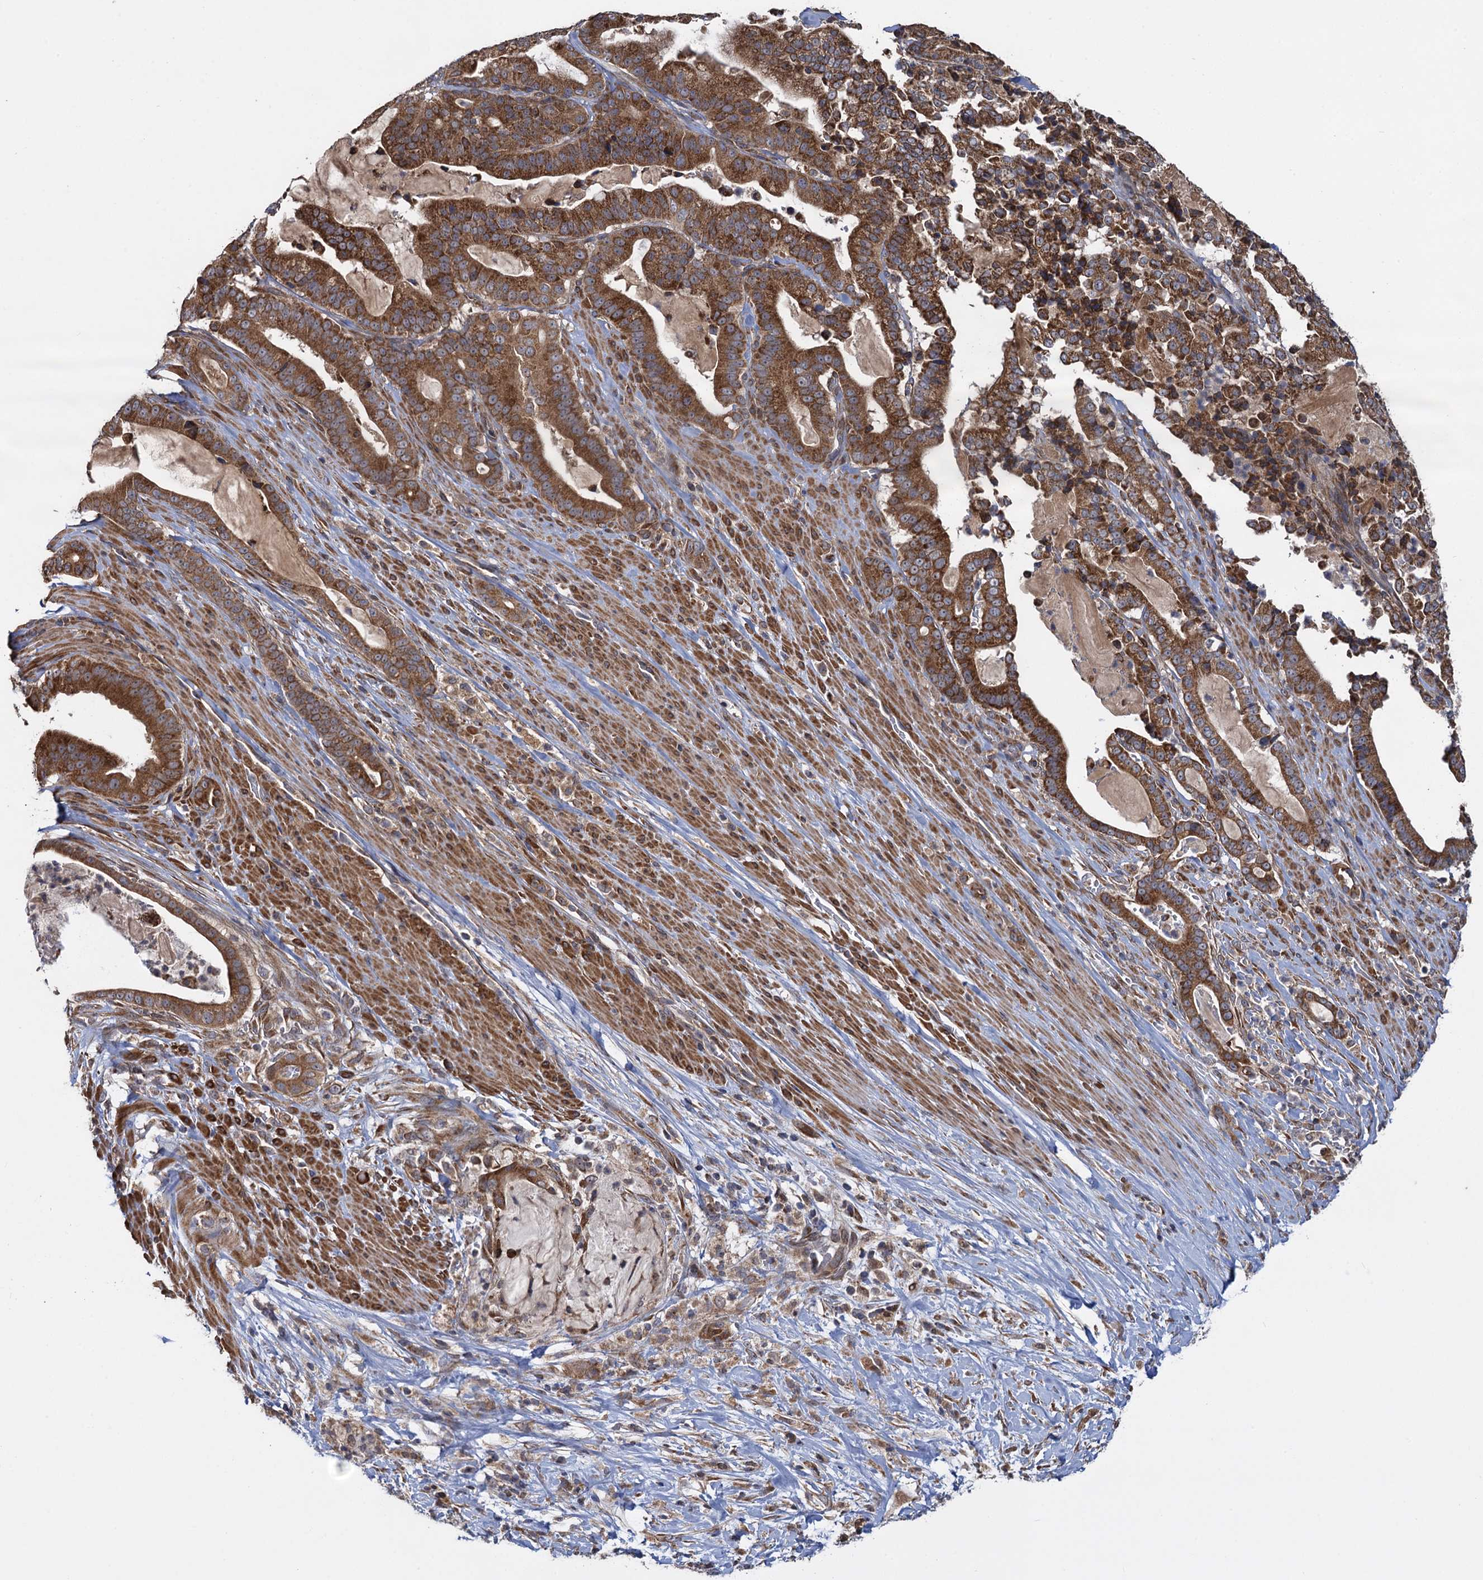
{"staining": {"intensity": "strong", "quantity": ">75%", "location": "cytoplasmic/membranous"}, "tissue": "pancreatic cancer", "cell_type": "Tumor cells", "image_type": "cancer", "snomed": [{"axis": "morphology", "description": "Adenocarcinoma, NOS"}, {"axis": "topography", "description": "Pancreas"}], "caption": "Pancreatic cancer was stained to show a protein in brown. There is high levels of strong cytoplasmic/membranous staining in about >75% of tumor cells.", "gene": "HAUS1", "patient": {"sex": "male", "age": 63}}